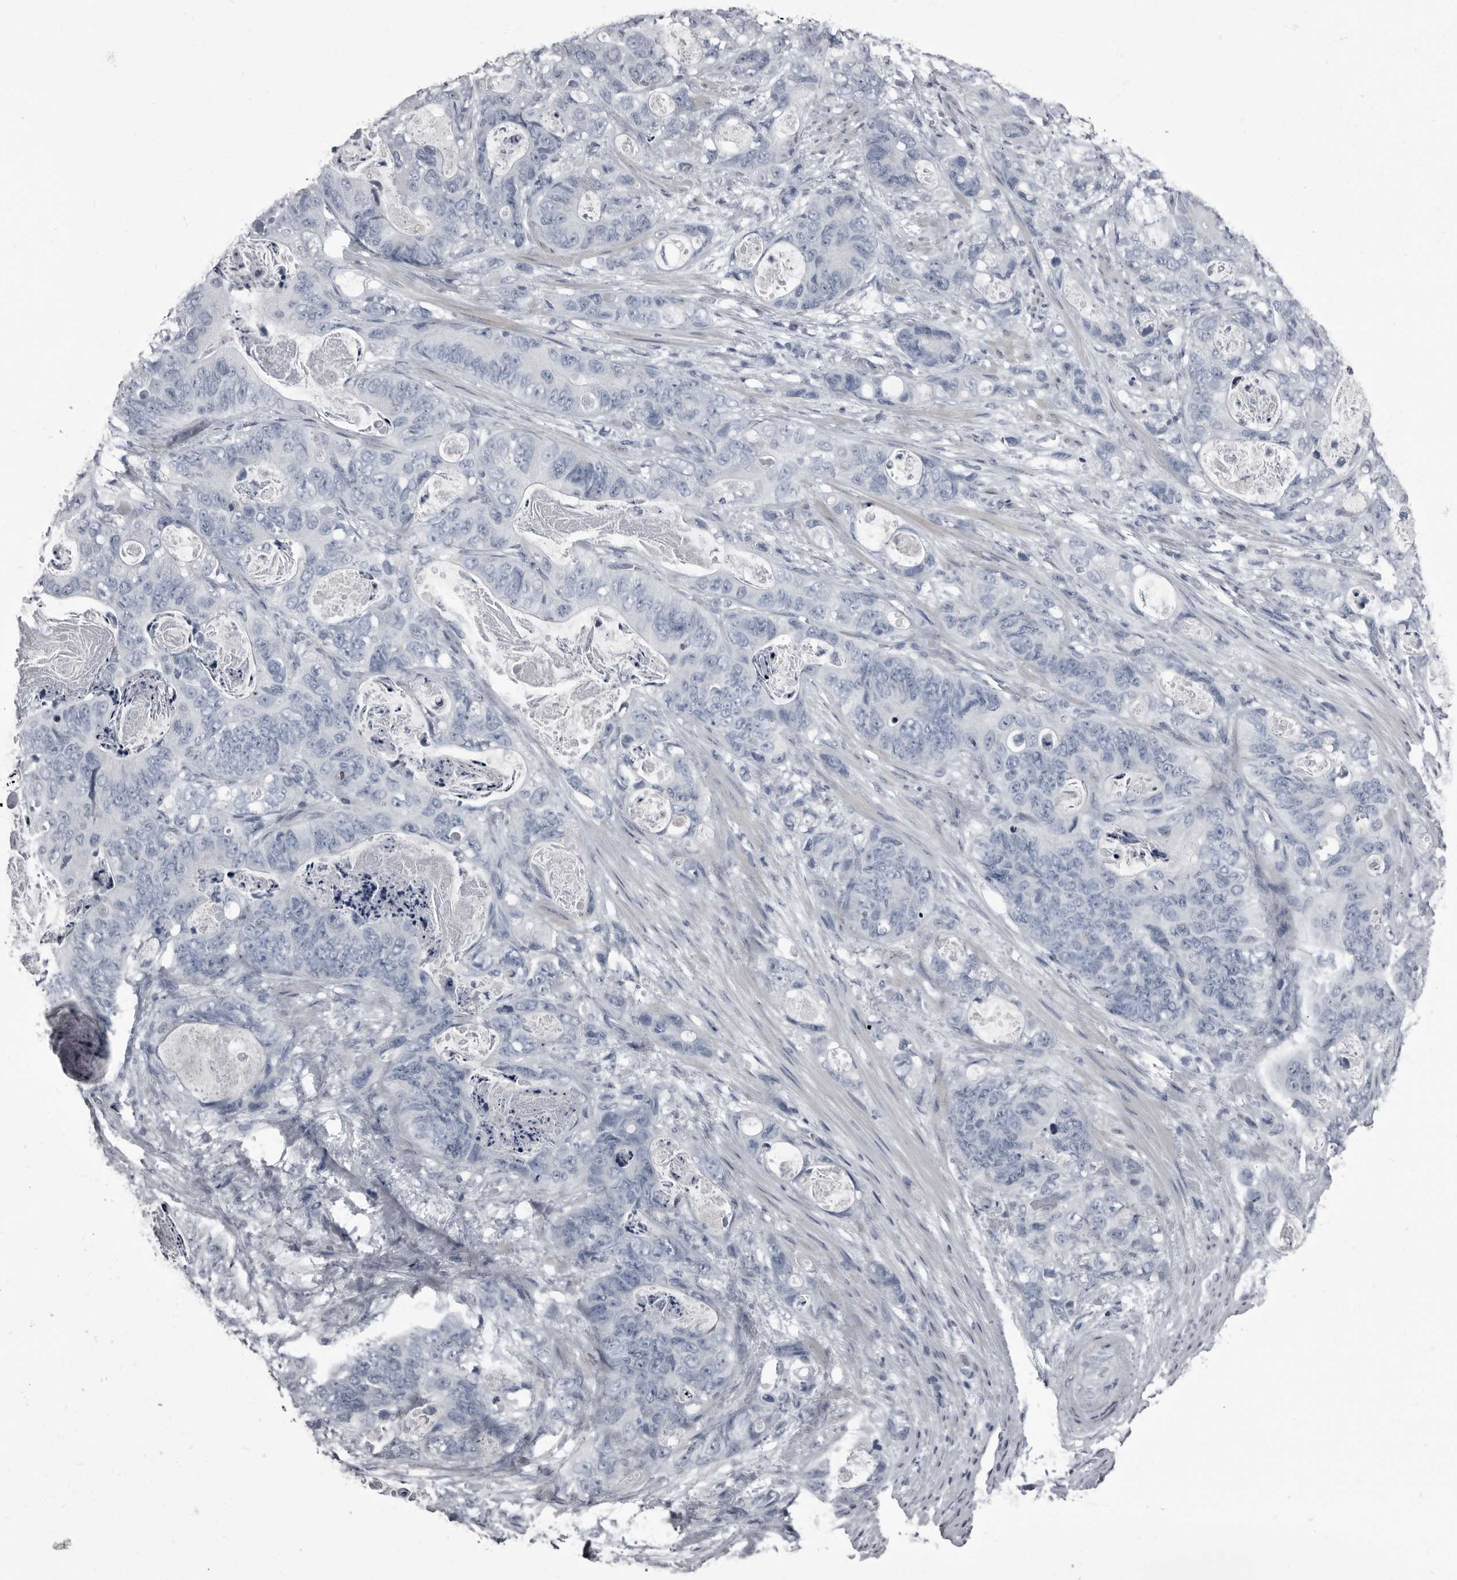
{"staining": {"intensity": "negative", "quantity": "none", "location": "none"}, "tissue": "stomach cancer", "cell_type": "Tumor cells", "image_type": "cancer", "snomed": [{"axis": "morphology", "description": "Normal tissue, NOS"}, {"axis": "morphology", "description": "Adenocarcinoma, NOS"}, {"axis": "topography", "description": "Stomach"}], "caption": "This is an immunohistochemistry (IHC) micrograph of stomach adenocarcinoma. There is no staining in tumor cells.", "gene": "TPD52L1", "patient": {"sex": "female", "age": 89}}